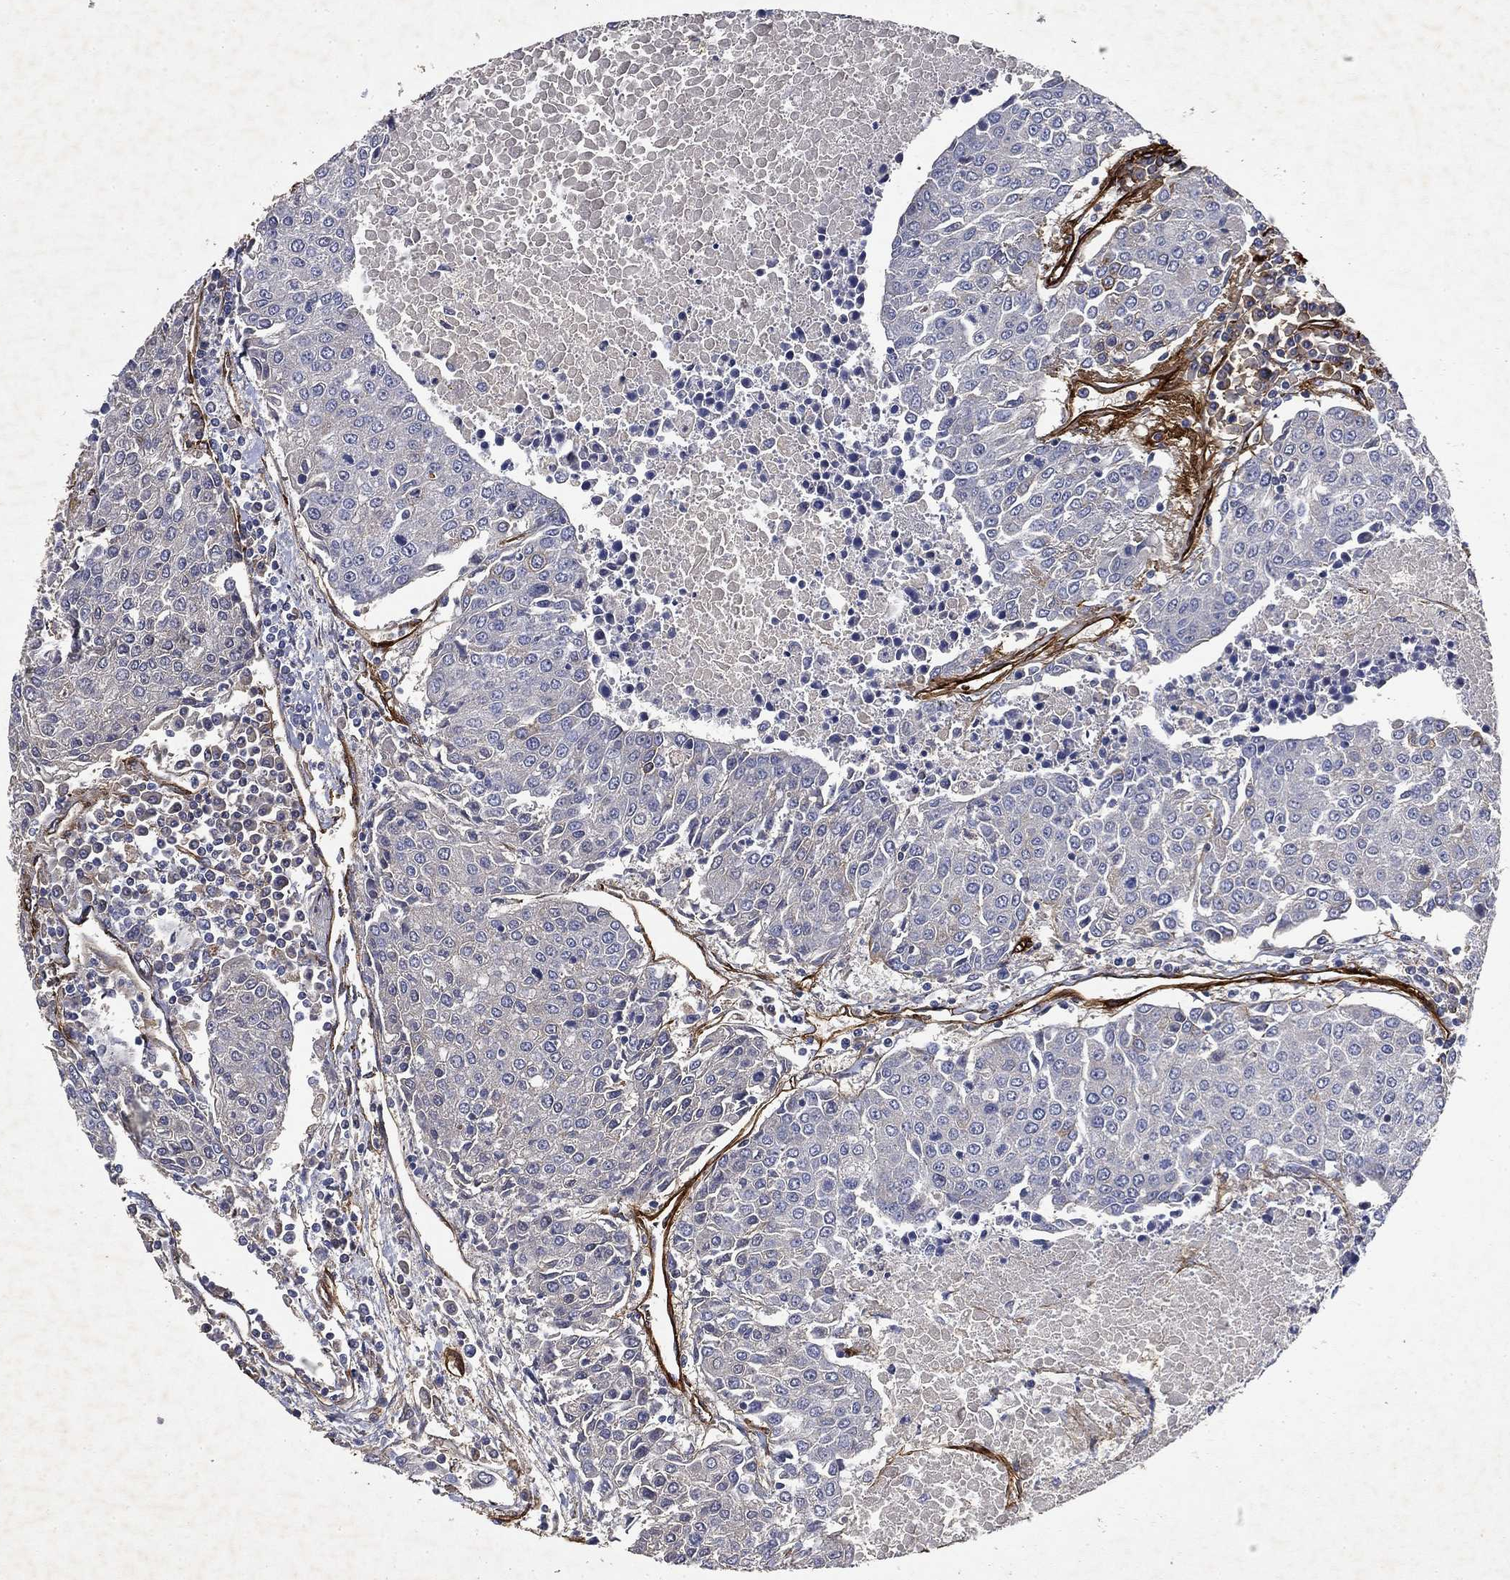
{"staining": {"intensity": "negative", "quantity": "none", "location": "none"}, "tissue": "urothelial cancer", "cell_type": "Tumor cells", "image_type": "cancer", "snomed": [{"axis": "morphology", "description": "Urothelial carcinoma, High grade"}, {"axis": "topography", "description": "Urinary bladder"}], "caption": "This photomicrograph is of urothelial carcinoma (high-grade) stained with immunohistochemistry to label a protein in brown with the nuclei are counter-stained blue. There is no expression in tumor cells.", "gene": "COL4A2", "patient": {"sex": "female", "age": 85}}